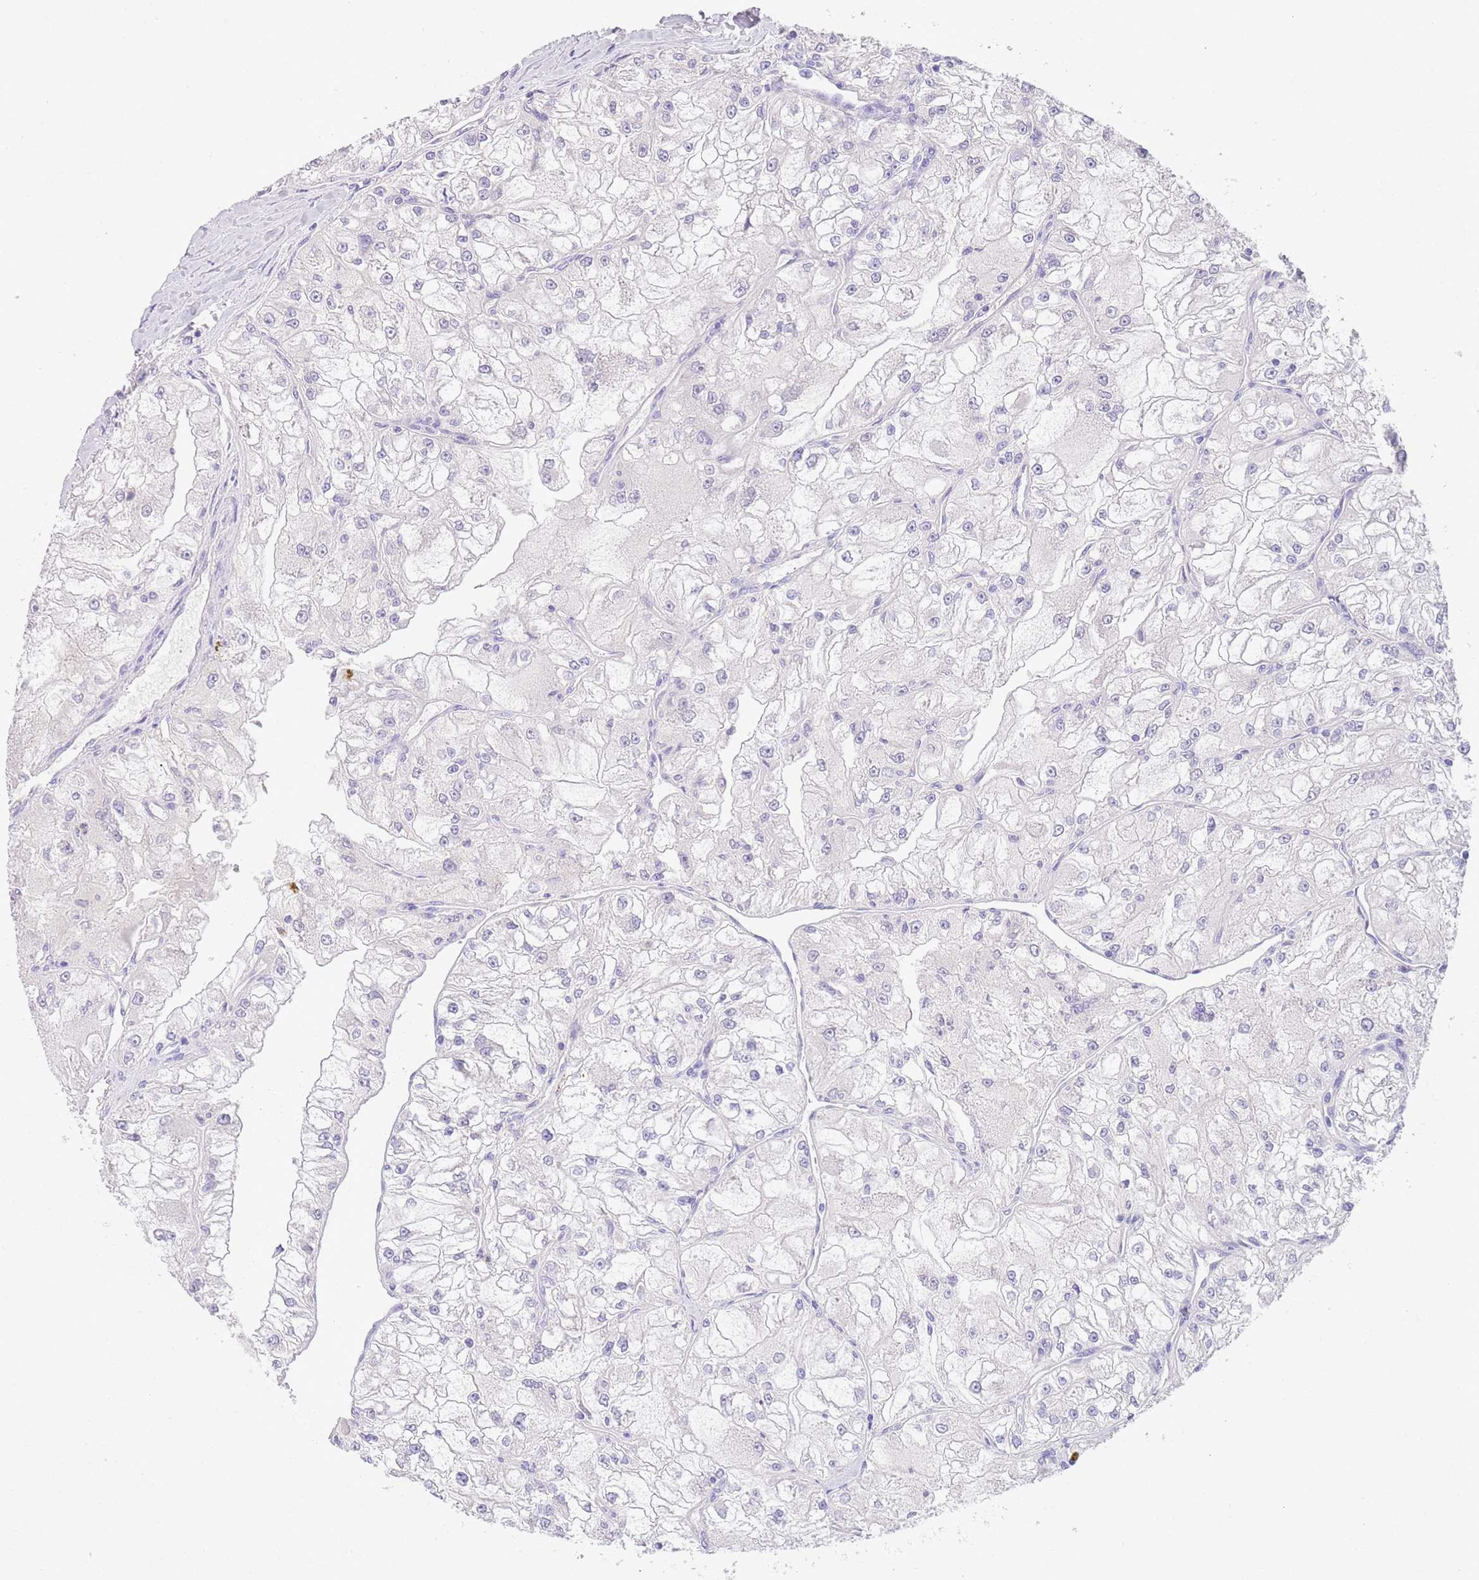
{"staining": {"intensity": "negative", "quantity": "none", "location": "none"}, "tissue": "renal cancer", "cell_type": "Tumor cells", "image_type": "cancer", "snomed": [{"axis": "morphology", "description": "Adenocarcinoma, NOS"}, {"axis": "topography", "description": "Kidney"}], "caption": "This is a photomicrograph of immunohistochemistry staining of renal cancer (adenocarcinoma), which shows no positivity in tumor cells.", "gene": "SFTPA1", "patient": {"sex": "female", "age": 72}}